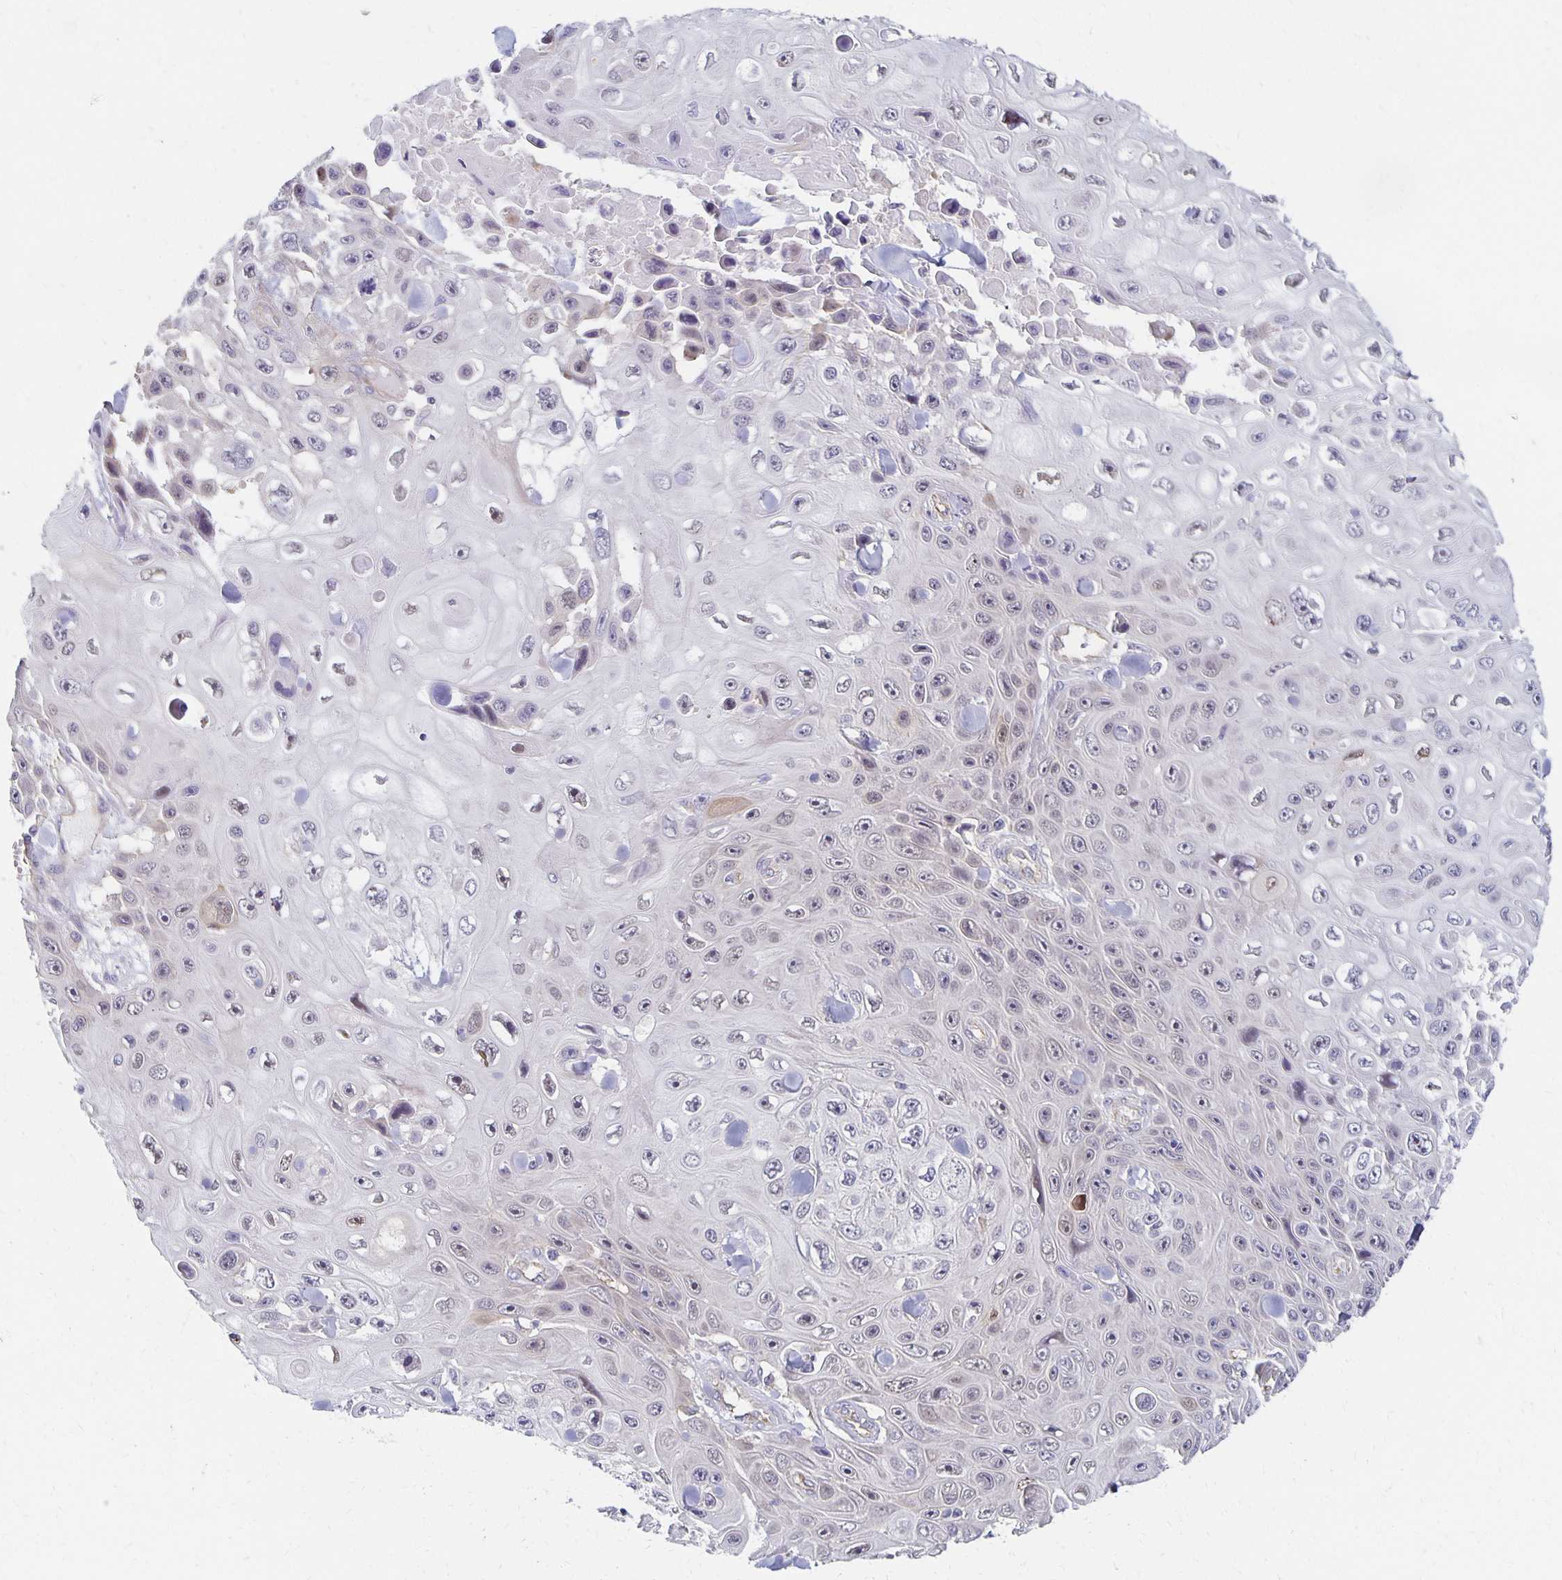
{"staining": {"intensity": "negative", "quantity": "none", "location": "none"}, "tissue": "skin cancer", "cell_type": "Tumor cells", "image_type": "cancer", "snomed": [{"axis": "morphology", "description": "Squamous cell carcinoma, NOS"}, {"axis": "topography", "description": "Skin"}], "caption": "Histopathology image shows no significant protein positivity in tumor cells of squamous cell carcinoma (skin). (Immunohistochemistry, brightfield microscopy, high magnification).", "gene": "SORL1", "patient": {"sex": "male", "age": 82}}